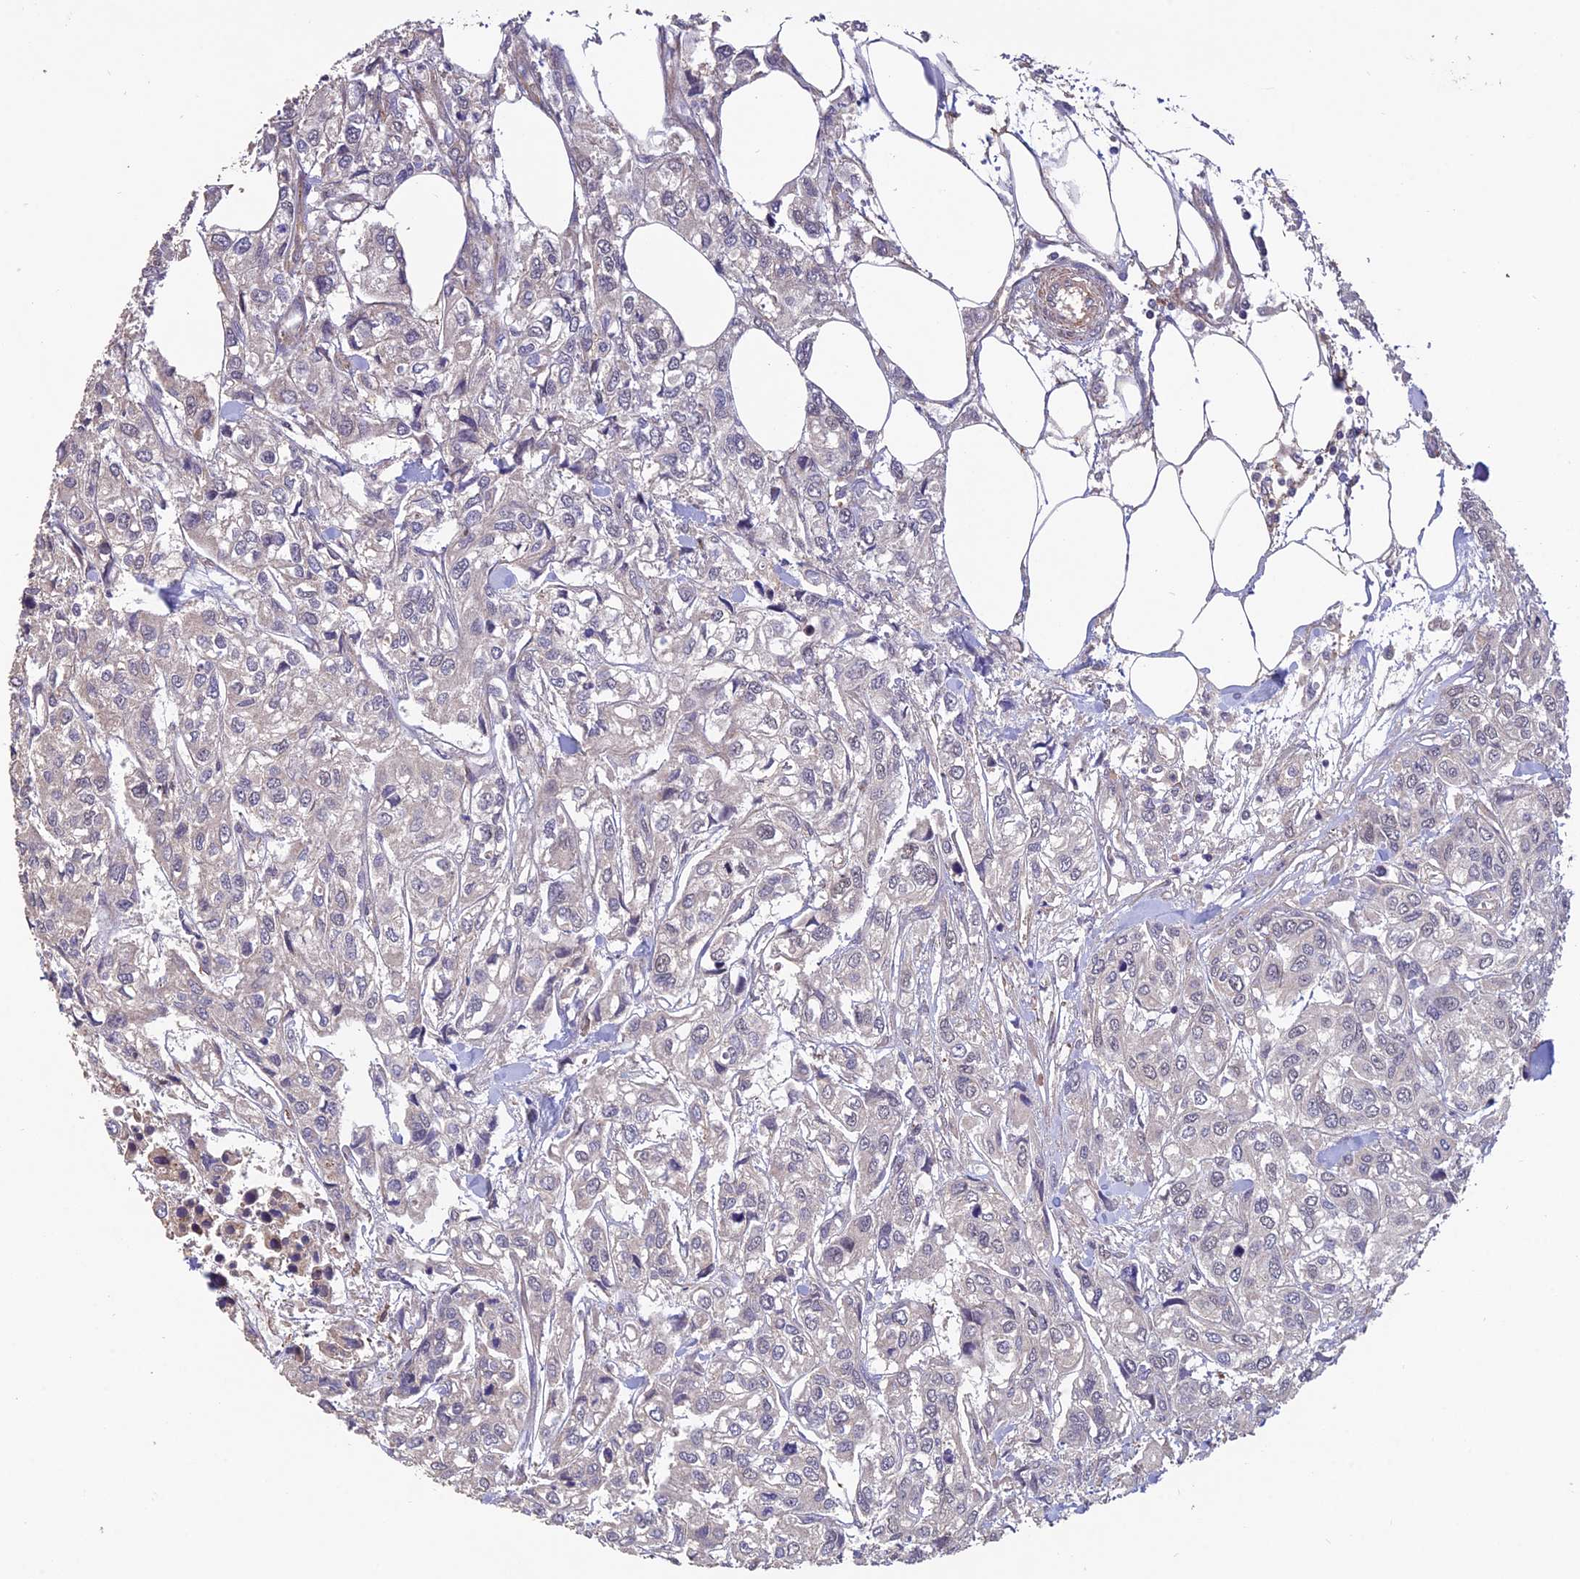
{"staining": {"intensity": "negative", "quantity": "none", "location": "none"}, "tissue": "urothelial cancer", "cell_type": "Tumor cells", "image_type": "cancer", "snomed": [{"axis": "morphology", "description": "Urothelial carcinoma, High grade"}, {"axis": "topography", "description": "Urinary bladder"}], "caption": "This is an immunohistochemistry (IHC) histopathology image of human urothelial carcinoma (high-grade). There is no expression in tumor cells.", "gene": "PAGR1", "patient": {"sex": "male", "age": 67}}